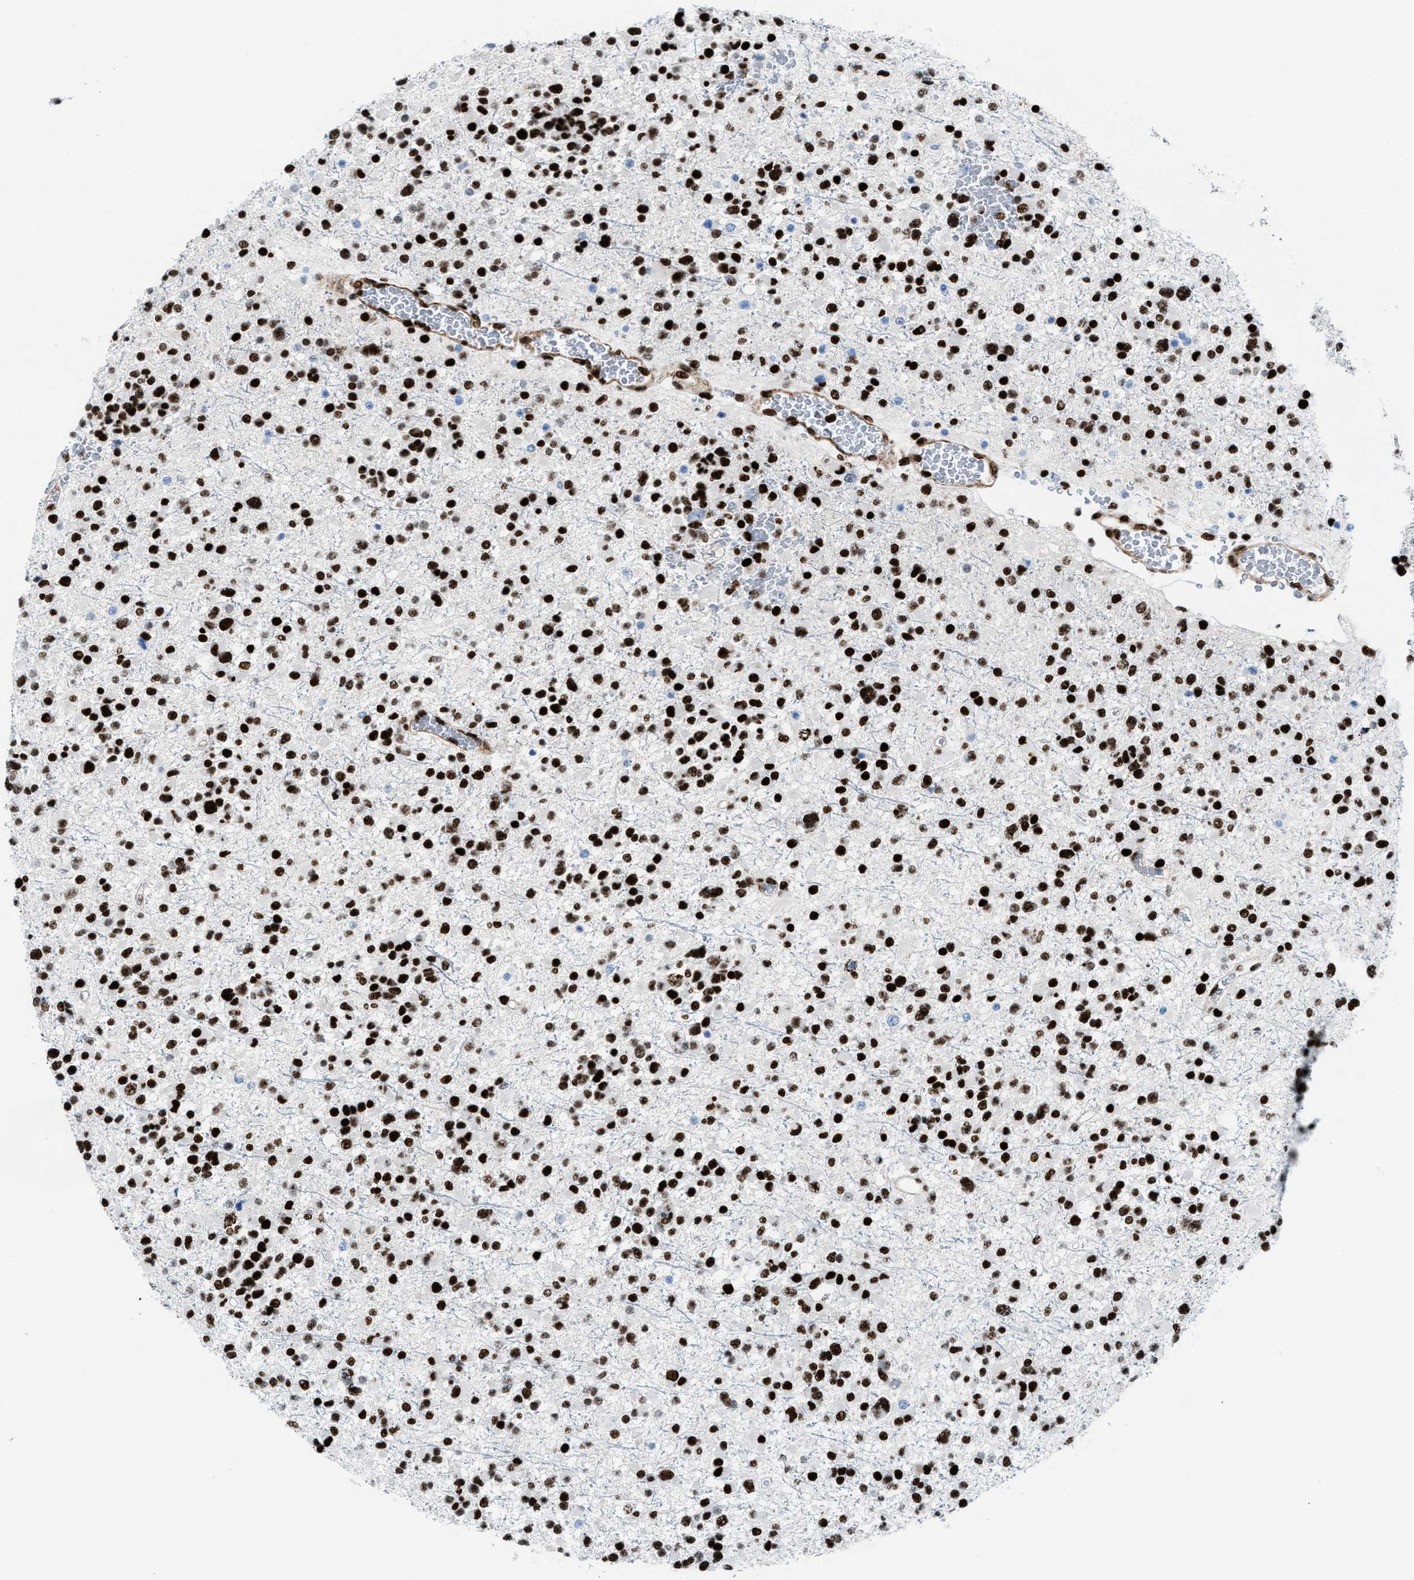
{"staining": {"intensity": "strong", "quantity": ">75%", "location": "nuclear"}, "tissue": "glioma", "cell_type": "Tumor cells", "image_type": "cancer", "snomed": [{"axis": "morphology", "description": "Glioma, malignant, Low grade"}, {"axis": "topography", "description": "Brain"}], "caption": "The image displays a brown stain indicating the presence of a protein in the nuclear of tumor cells in malignant glioma (low-grade).", "gene": "NONO", "patient": {"sex": "female", "age": 22}}